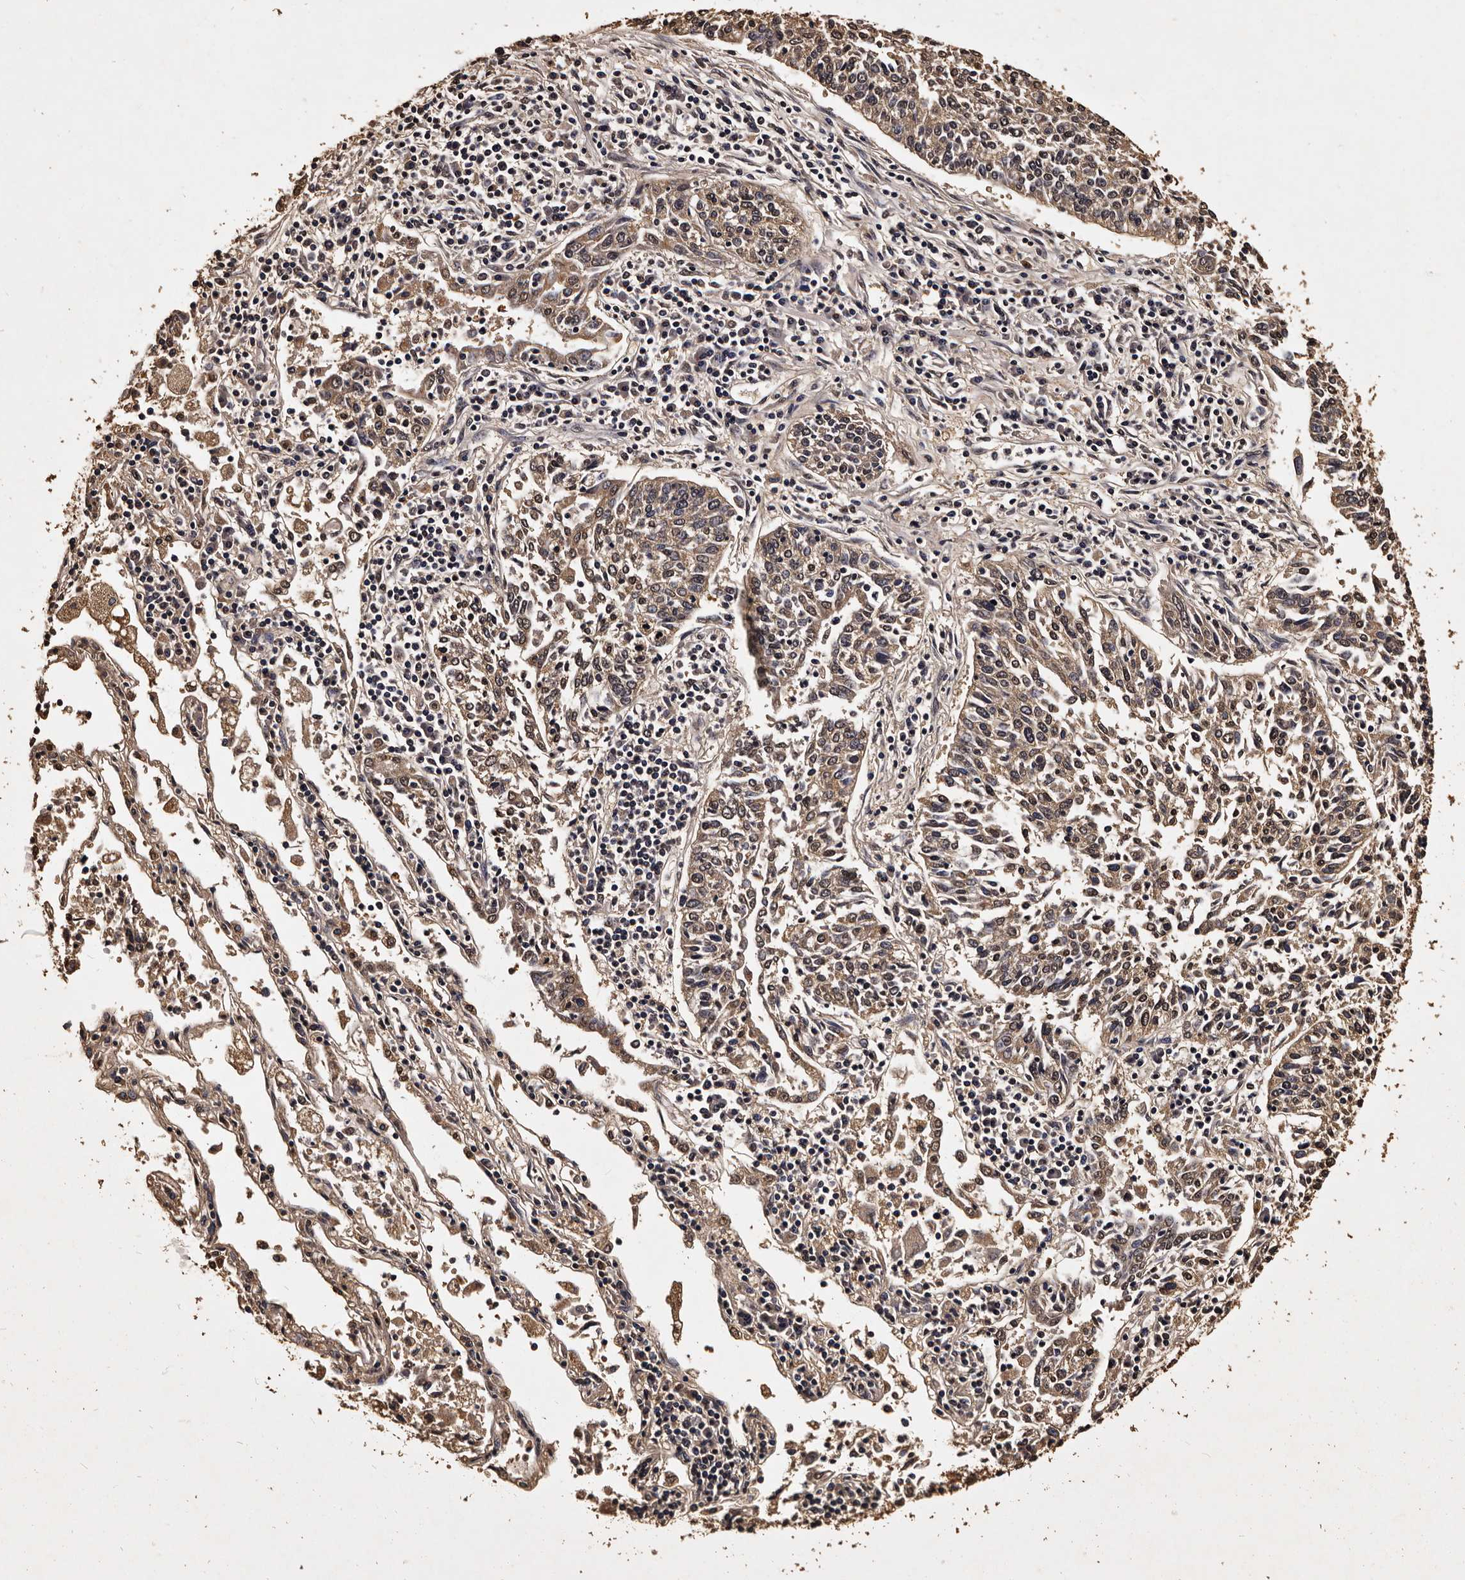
{"staining": {"intensity": "moderate", "quantity": ">75%", "location": "cytoplasmic/membranous"}, "tissue": "lung cancer", "cell_type": "Tumor cells", "image_type": "cancer", "snomed": [{"axis": "morphology", "description": "Normal tissue, NOS"}, {"axis": "morphology", "description": "Squamous cell carcinoma, NOS"}, {"axis": "topography", "description": "Cartilage tissue"}, {"axis": "topography", "description": "Lung"}, {"axis": "topography", "description": "Peripheral nerve tissue"}], "caption": "The image reveals staining of squamous cell carcinoma (lung), revealing moderate cytoplasmic/membranous protein positivity (brown color) within tumor cells. (DAB (3,3'-diaminobenzidine) IHC, brown staining for protein, blue staining for nuclei).", "gene": "PARS2", "patient": {"sex": "female", "age": 49}}